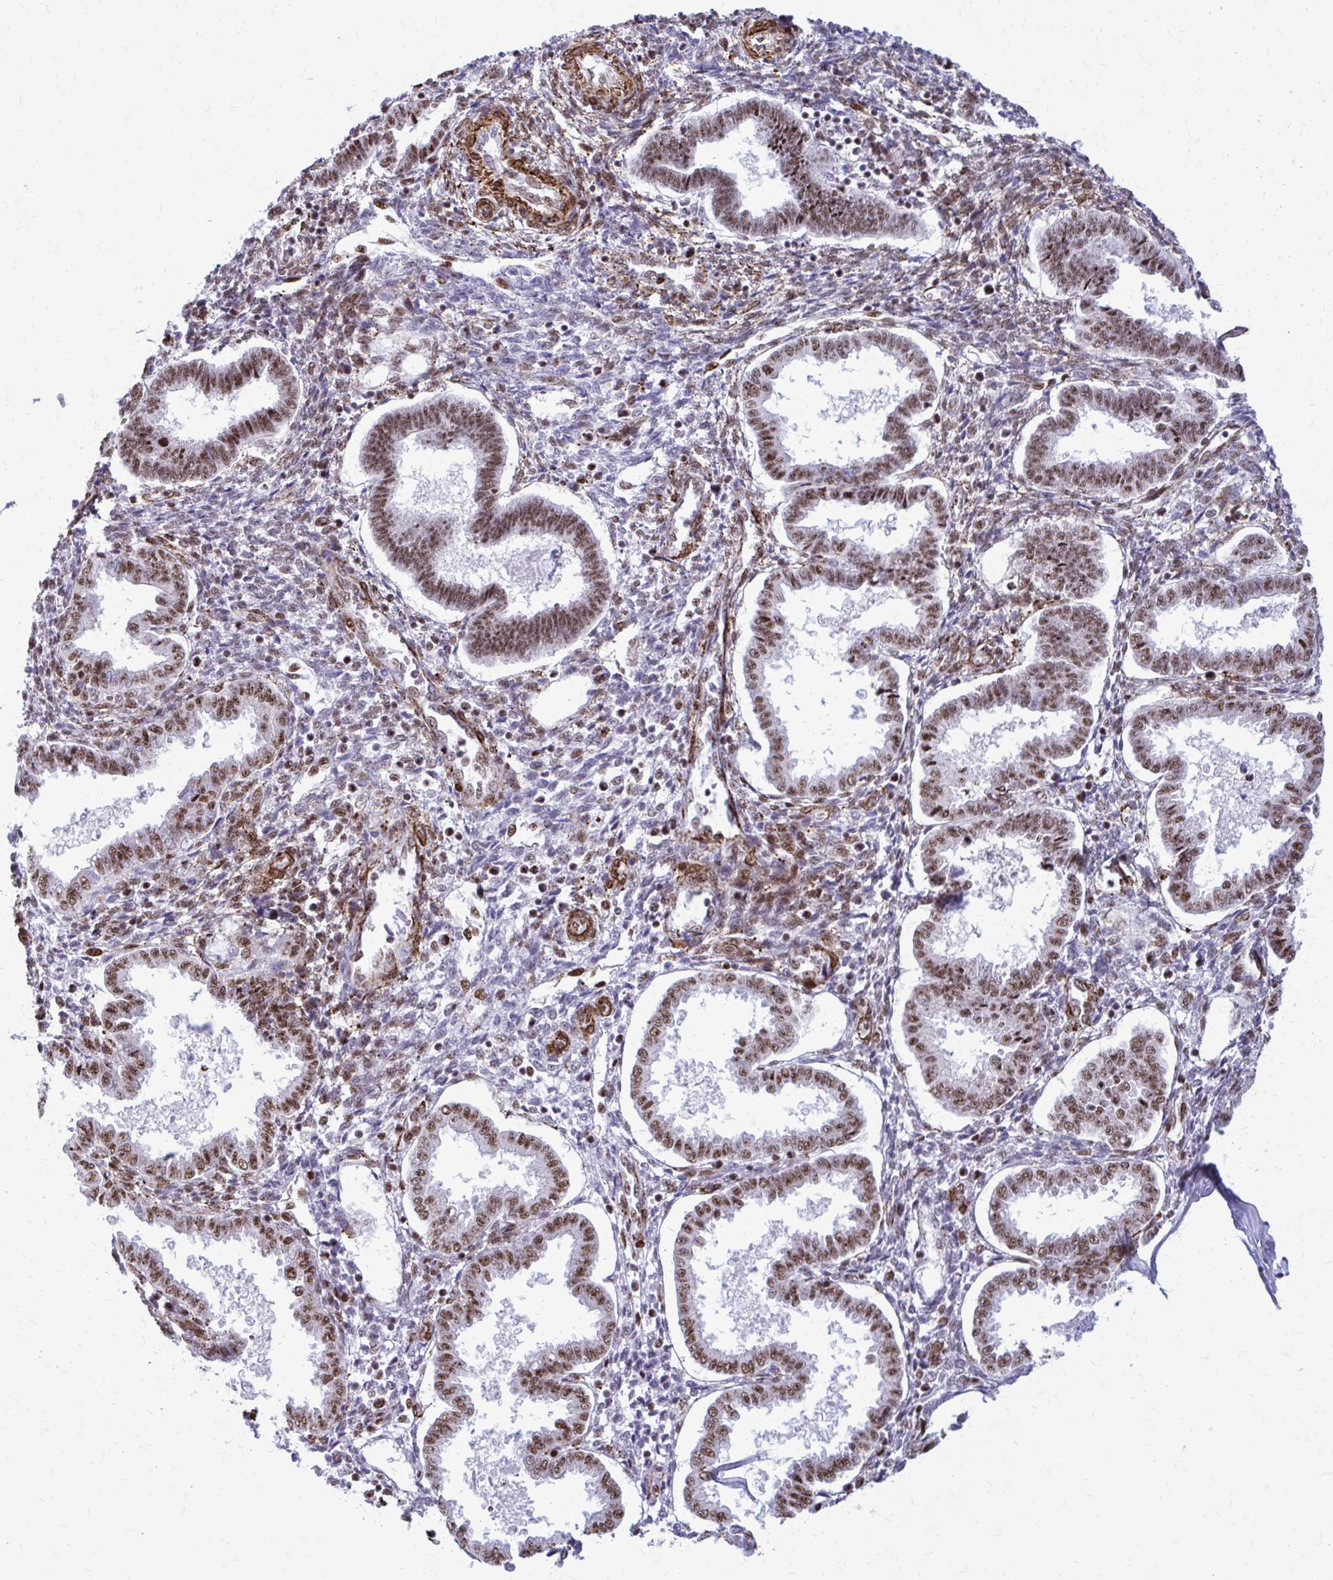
{"staining": {"intensity": "moderate", "quantity": "<25%", "location": "cytoplasmic/membranous,nuclear"}, "tissue": "endometrium", "cell_type": "Cells in endometrial stroma", "image_type": "normal", "snomed": [{"axis": "morphology", "description": "Normal tissue, NOS"}, {"axis": "topography", "description": "Endometrium"}], "caption": "IHC micrograph of benign endometrium: endometrium stained using immunohistochemistry reveals low levels of moderate protein expression localized specifically in the cytoplasmic/membranous,nuclear of cells in endometrial stroma, appearing as a cytoplasmic/membranous,nuclear brown color.", "gene": "NRBF2", "patient": {"sex": "female", "age": 24}}